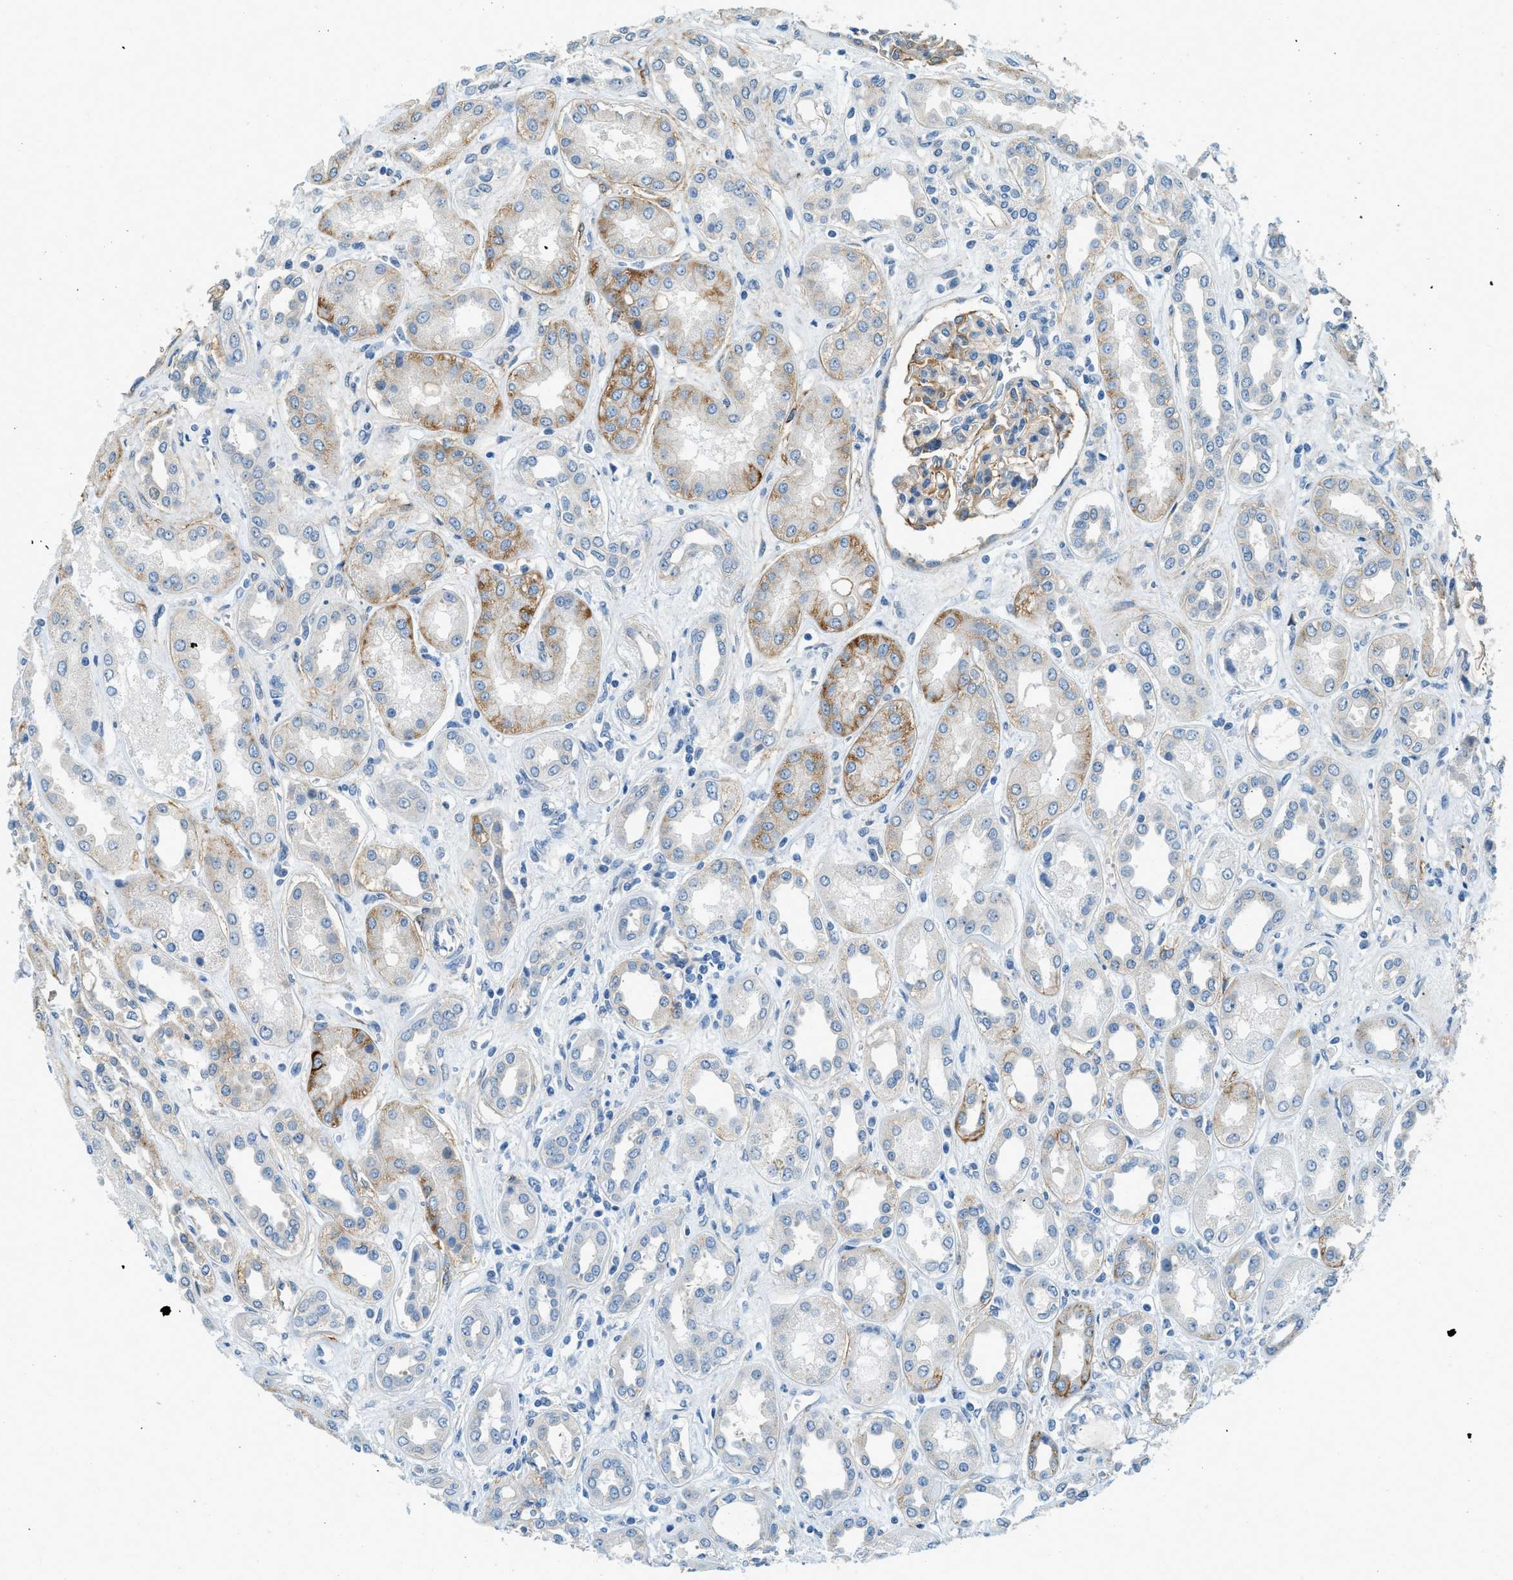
{"staining": {"intensity": "moderate", "quantity": "25%-75%", "location": "cytoplasmic/membranous"}, "tissue": "kidney", "cell_type": "Cells in glomeruli", "image_type": "normal", "snomed": [{"axis": "morphology", "description": "Normal tissue, NOS"}, {"axis": "topography", "description": "Kidney"}], "caption": "DAB immunohistochemical staining of normal kidney displays moderate cytoplasmic/membranous protein positivity in approximately 25%-75% of cells in glomeruli. (brown staining indicates protein expression, while blue staining denotes nuclei).", "gene": "ZNF367", "patient": {"sex": "male", "age": 59}}